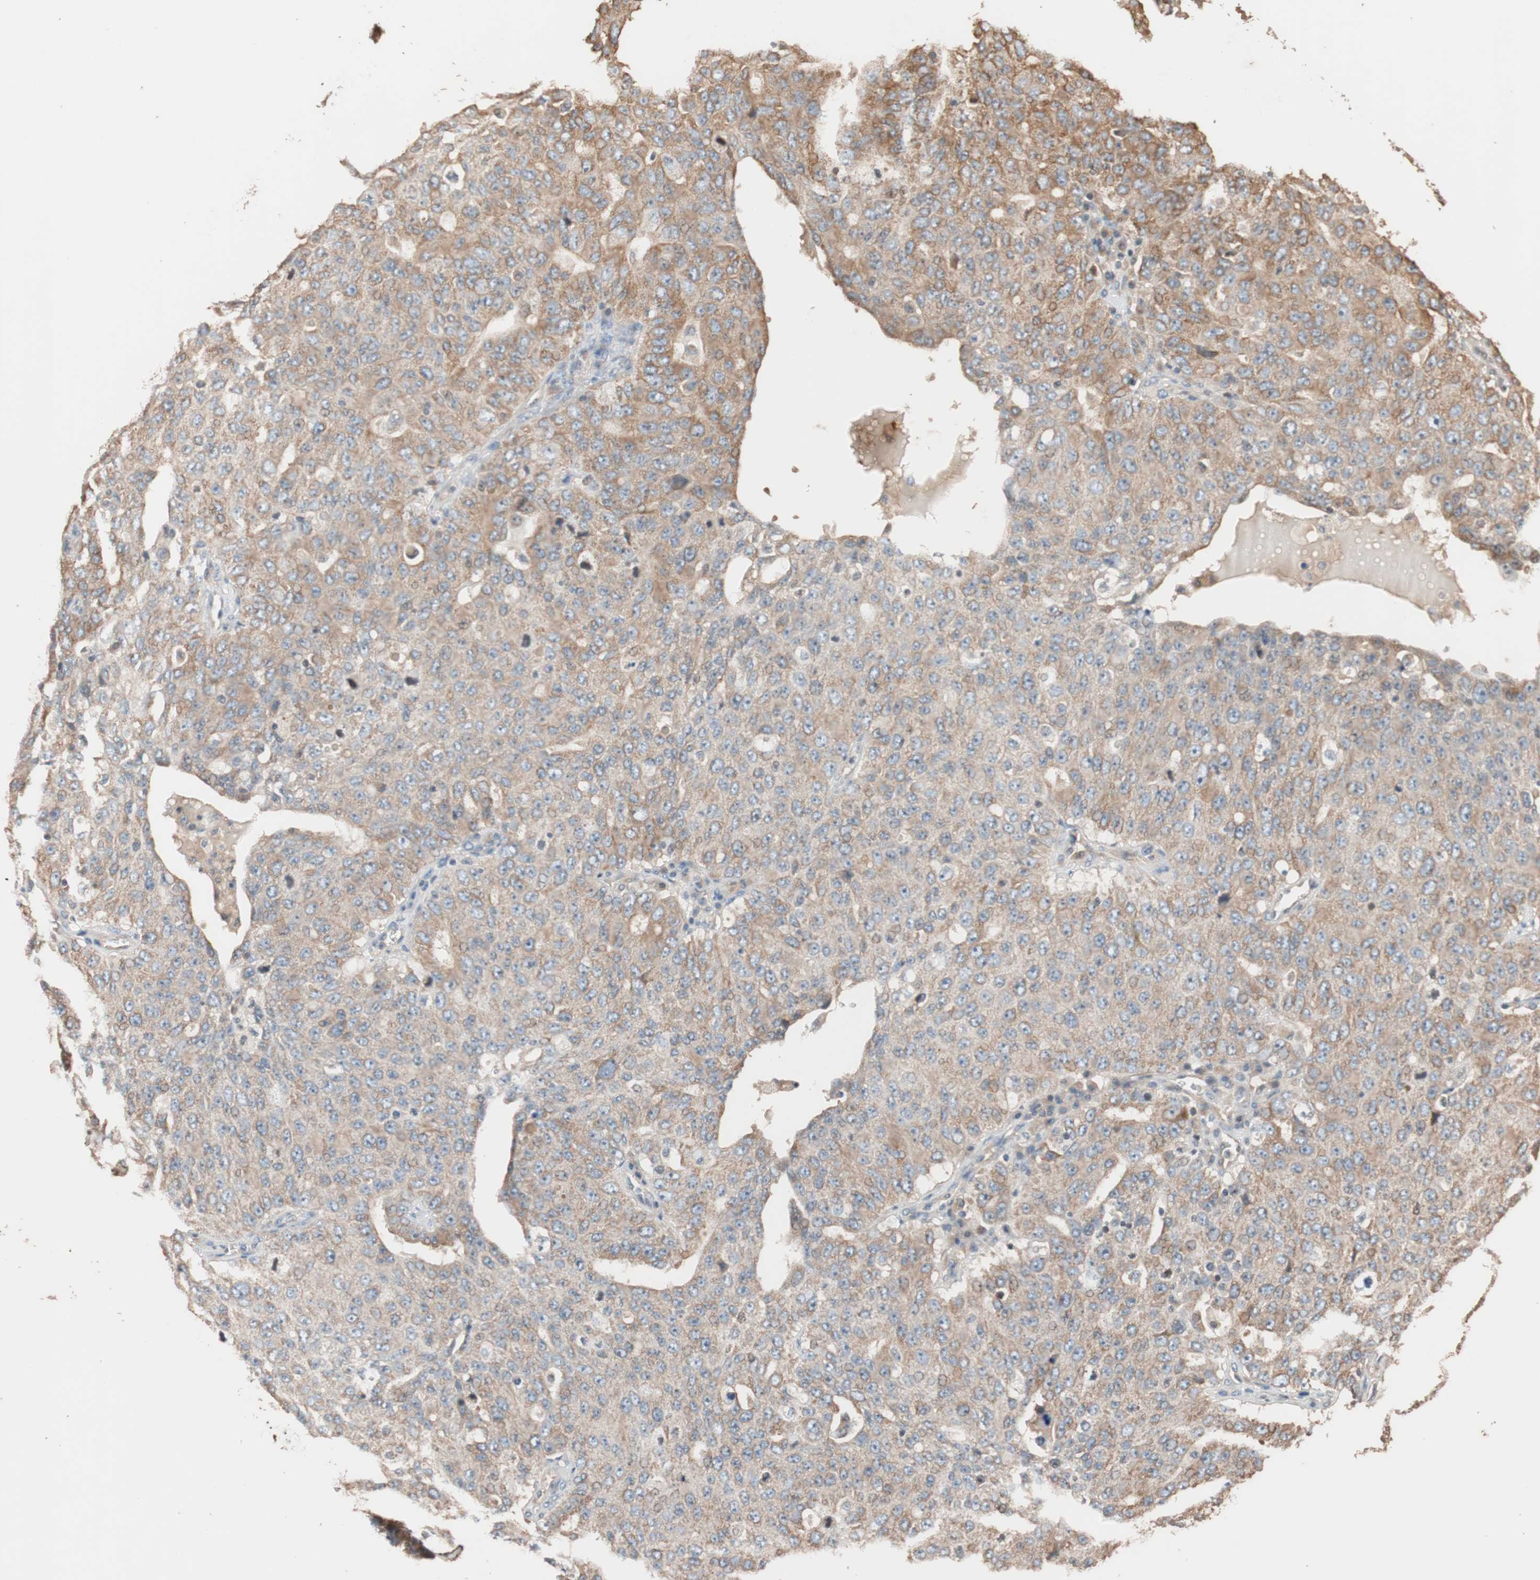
{"staining": {"intensity": "moderate", "quantity": ">75%", "location": "cytoplasmic/membranous"}, "tissue": "ovarian cancer", "cell_type": "Tumor cells", "image_type": "cancer", "snomed": [{"axis": "morphology", "description": "Carcinoma, endometroid"}, {"axis": "topography", "description": "Ovary"}], "caption": "Endometroid carcinoma (ovarian) was stained to show a protein in brown. There is medium levels of moderate cytoplasmic/membranous expression in approximately >75% of tumor cells.", "gene": "TUBB", "patient": {"sex": "female", "age": 62}}